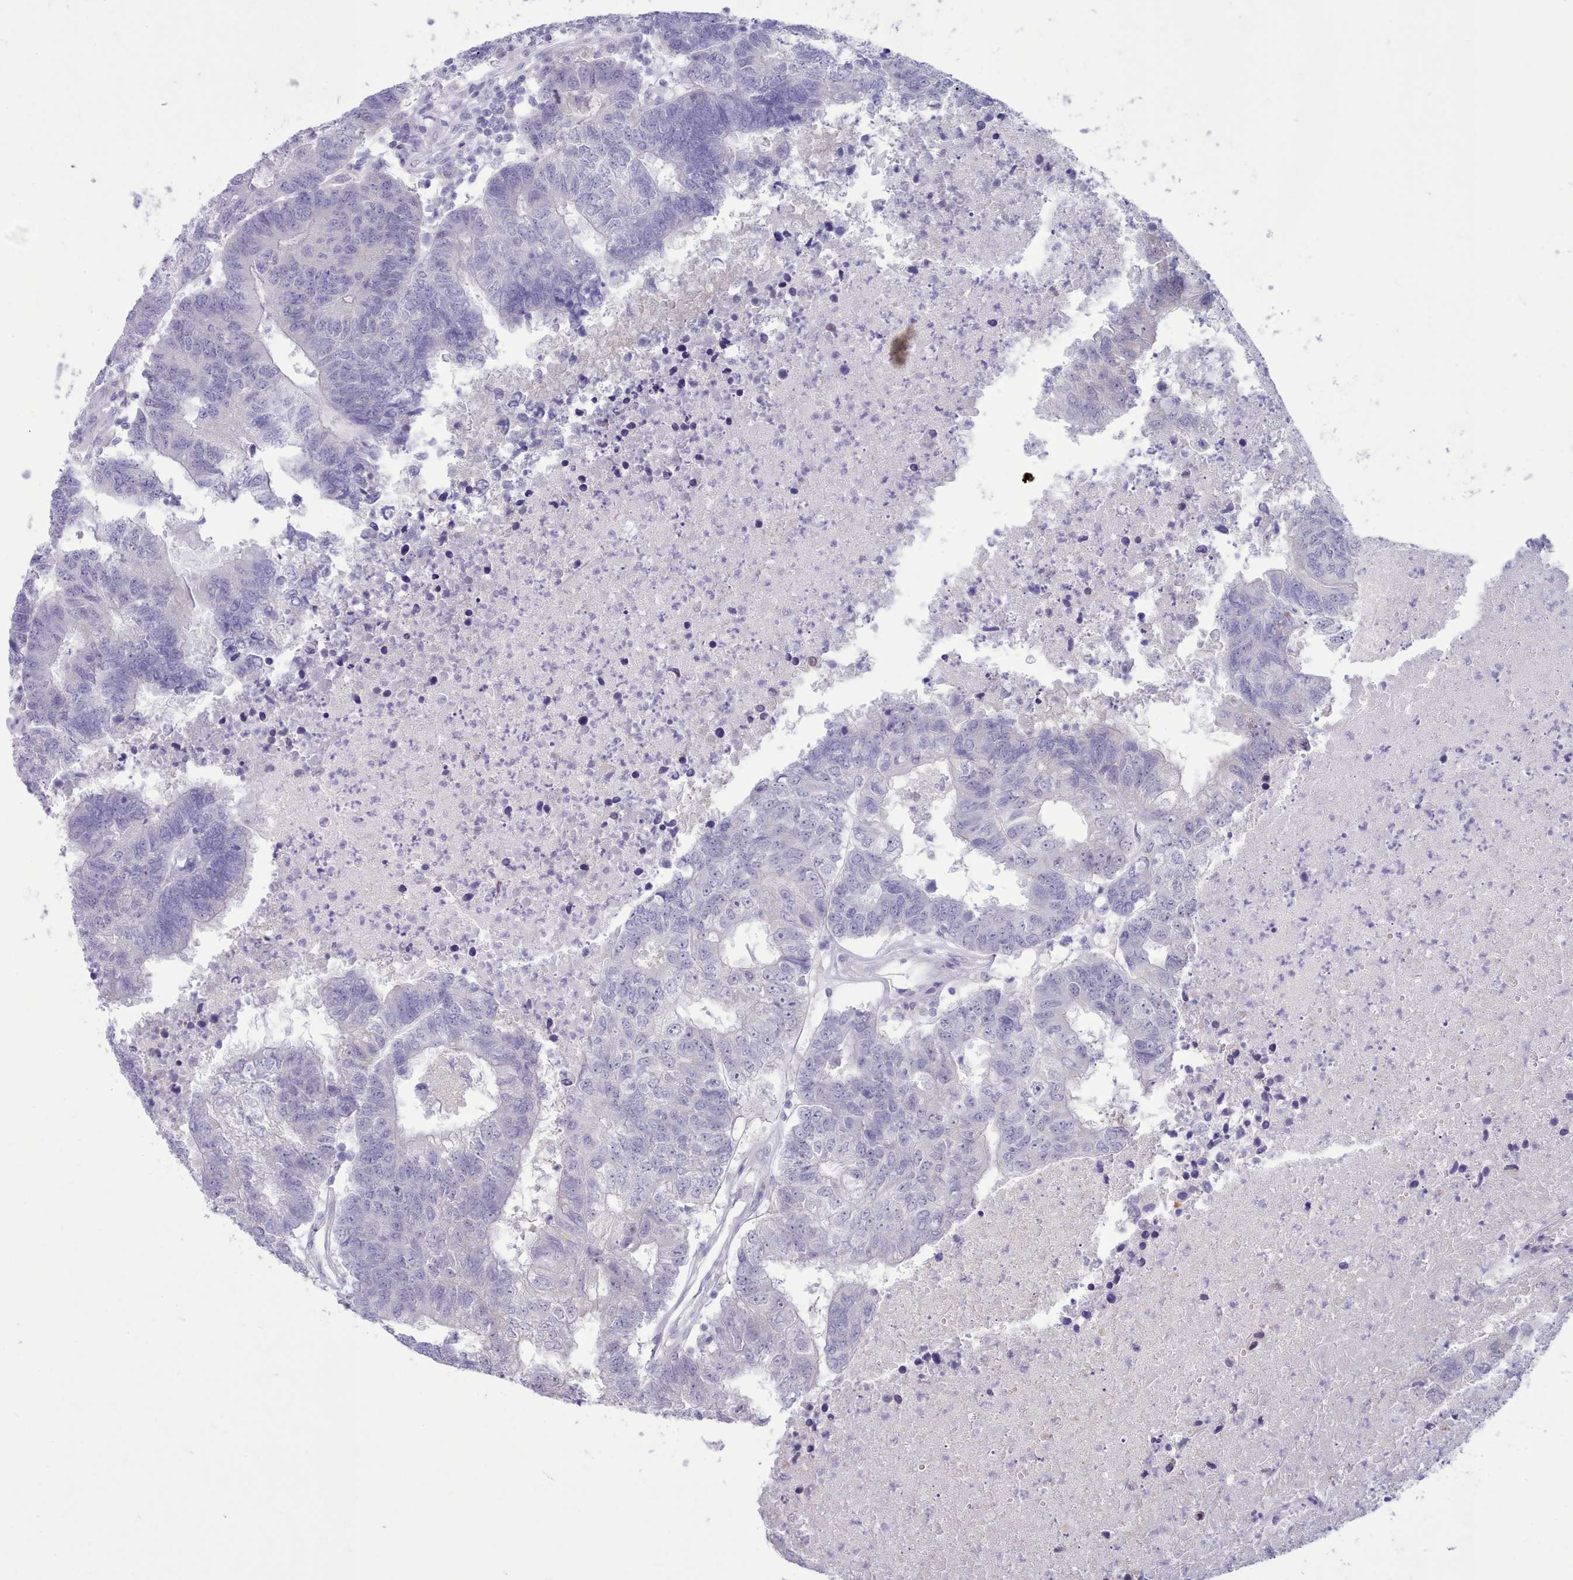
{"staining": {"intensity": "negative", "quantity": "none", "location": "none"}, "tissue": "colorectal cancer", "cell_type": "Tumor cells", "image_type": "cancer", "snomed": [{"axis": "morphology", "description": "Adenocarcinoma, NOS"}, {"axis": "topography", "description": "Colon"}], "caption": "Tumor cells show no significant positivity in adenocarcinoma (colorectal).", "gene": "TMEM253", "patient": {"sex": "female", "age": 48}}